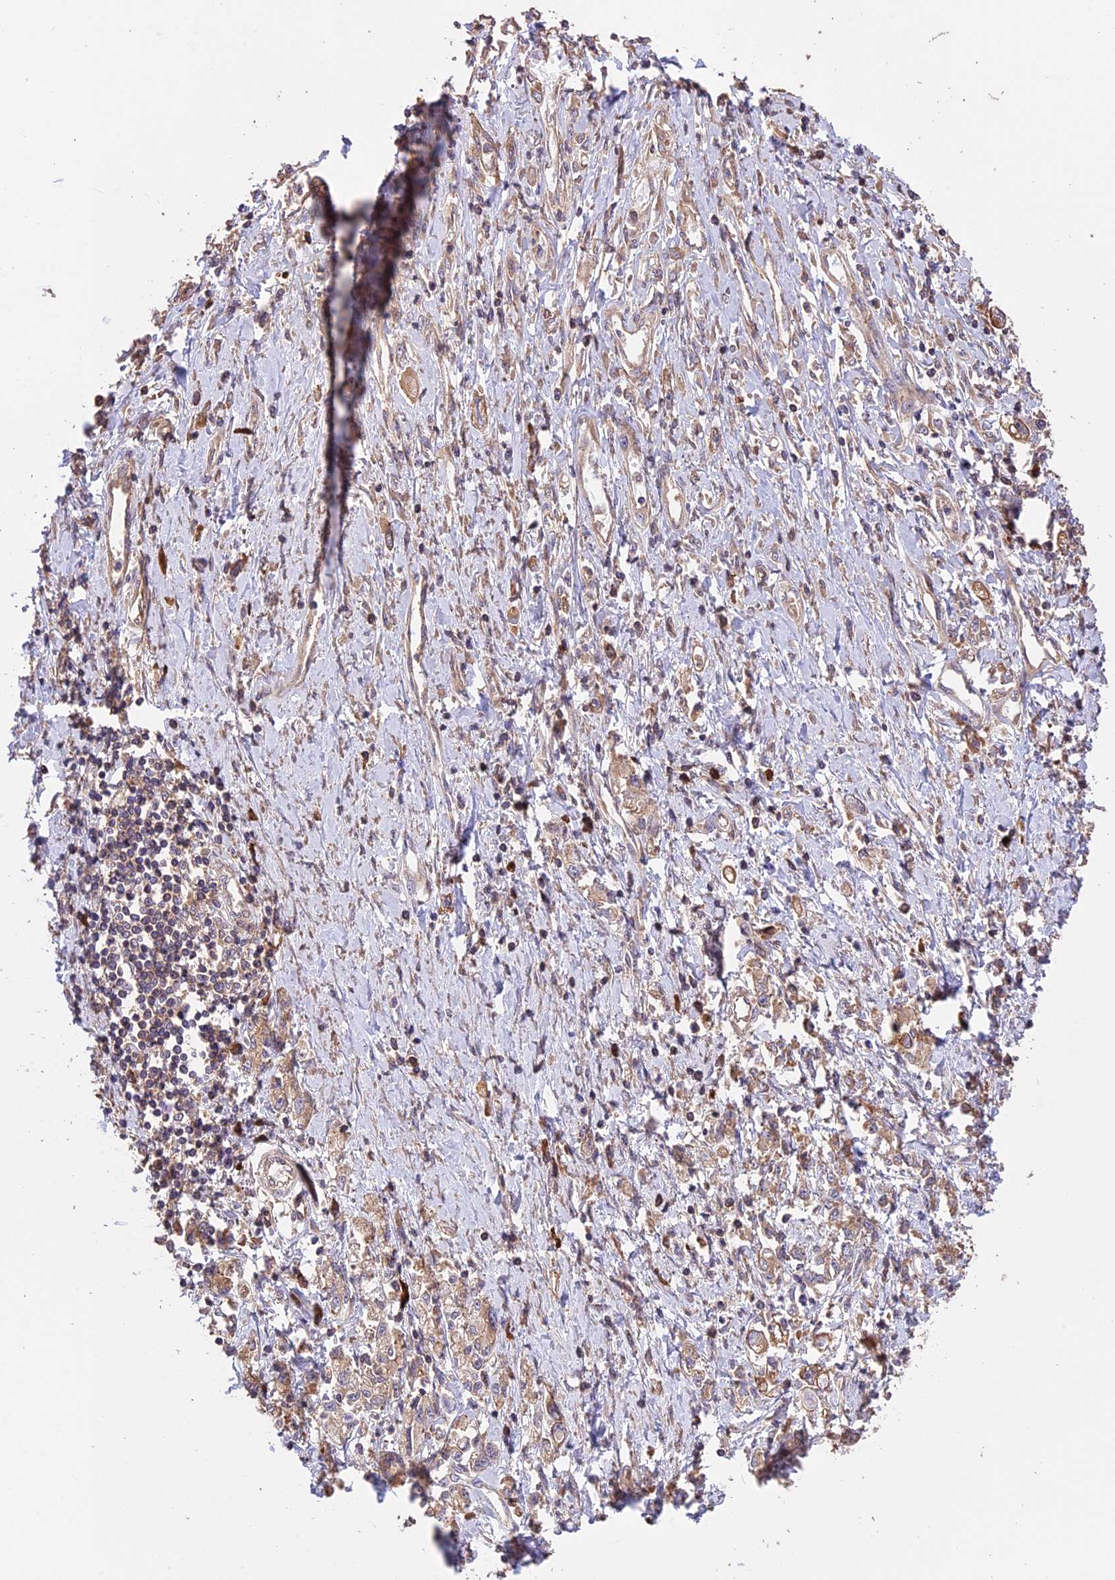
{"staining": {"intensity": "weak", "quantity": ">75%", "location": "cytoplasmic/membranous"}, "tissue": "stomach cancer", "cell_type": "Tumor cells", "image_type": "cancer", "snomed": [{"axis": "morphology", "description": "Adenocarcinoma, NOS"}, {"axis": "topography", "description": "Stomach"}], "caption": "Stomach adenocarcinoma stained with a brown dye demonstrates weak cytoplasmic/membranous positive staining in approximately >75% of tumor cells.", "gene": "GAS8", "patient": {"sex": "female", "age": 76}}